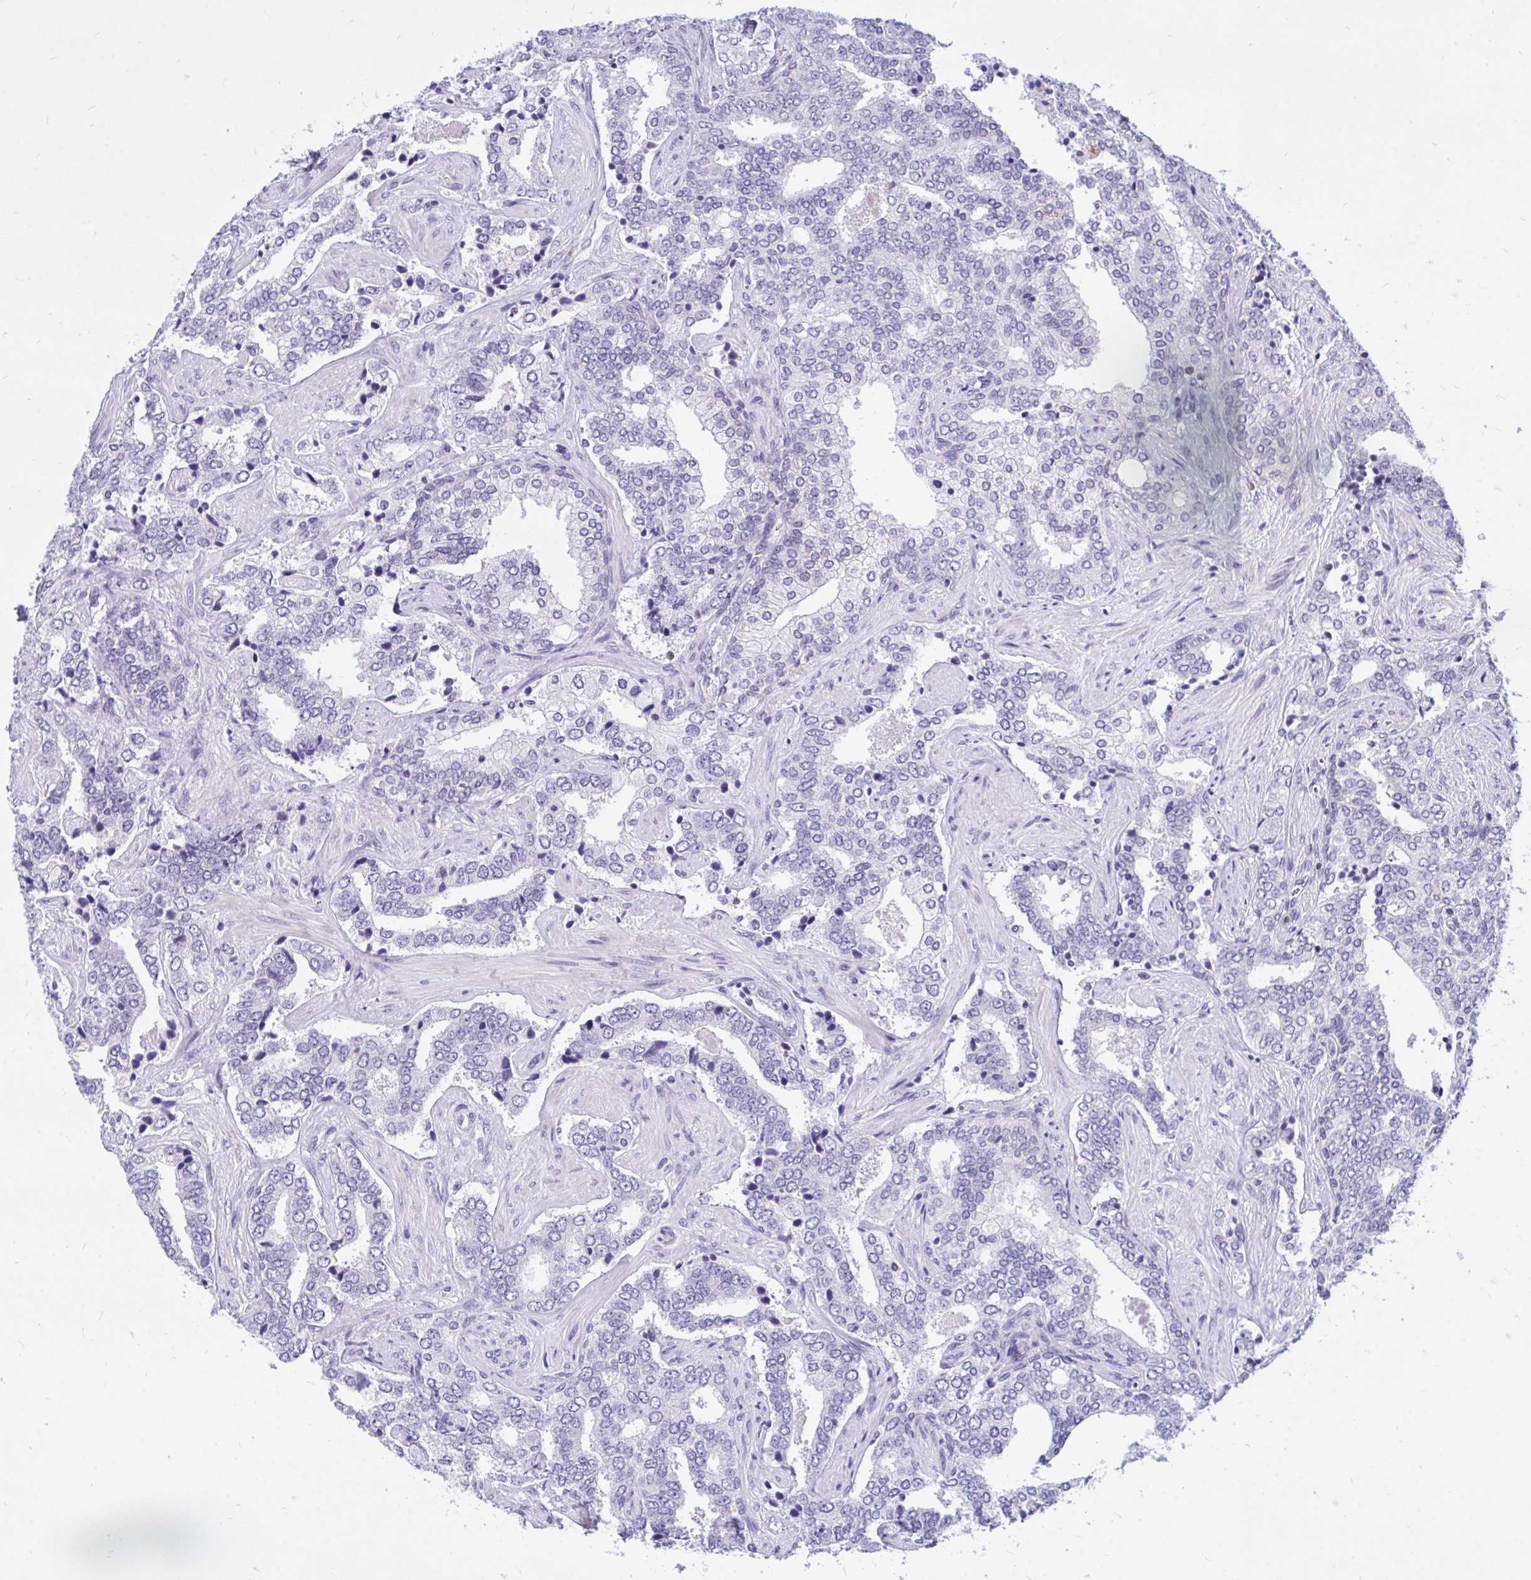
{"staining": {"intensity": "negative", "quantity": "none", "location": "none"}, "tissue": "prostate cancer", "cell_type": "Tumor cells", "image_type": "cancer", "snomed": [{"axis": "morphology", "description": "Adenocarcinoma, High grade"}, {"axis": "topography", "description": "Prostate"}], "caption": "DAB immunohistochemical staining of human prostate cancer reveals no significant expression in tumor cells. Nuclei are stained in blue.", "gene": "CXCL8", "patient": {"sex": "male", "age": 60}}